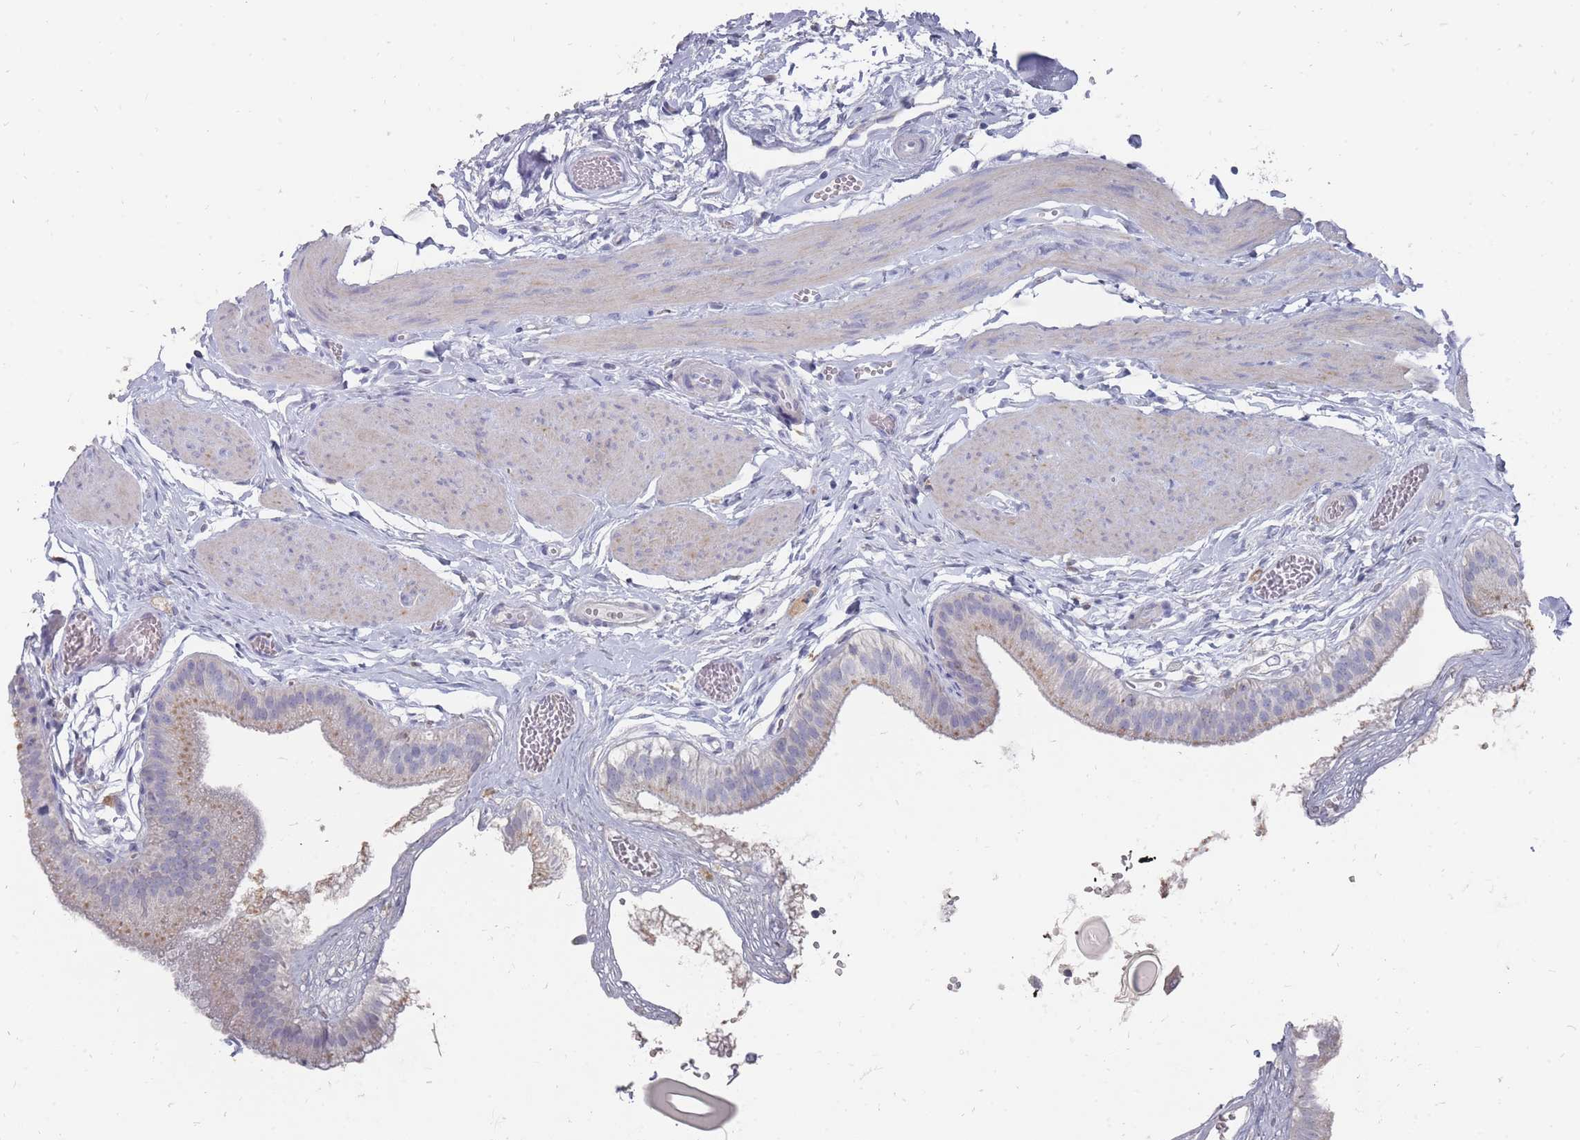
{"staining": {"intensity": "negative", "quantity": "none", "location": "none"}, "tissue": "gallbladder", "cell_type": "Glandular cells", "image_type": "normal", "snomed": [{"axis": "morphology", "description": "Normal tissue, NOS"}, {"axis": "topography", "description": "Gallbladder"}], "caption": "A high-resolution histopathology image shows IHC staining of benign gallbladder, which displays no significant staining in glandular cells.", "gene": "OTULINL", "patient": {"sex": "female", "age": 54}}